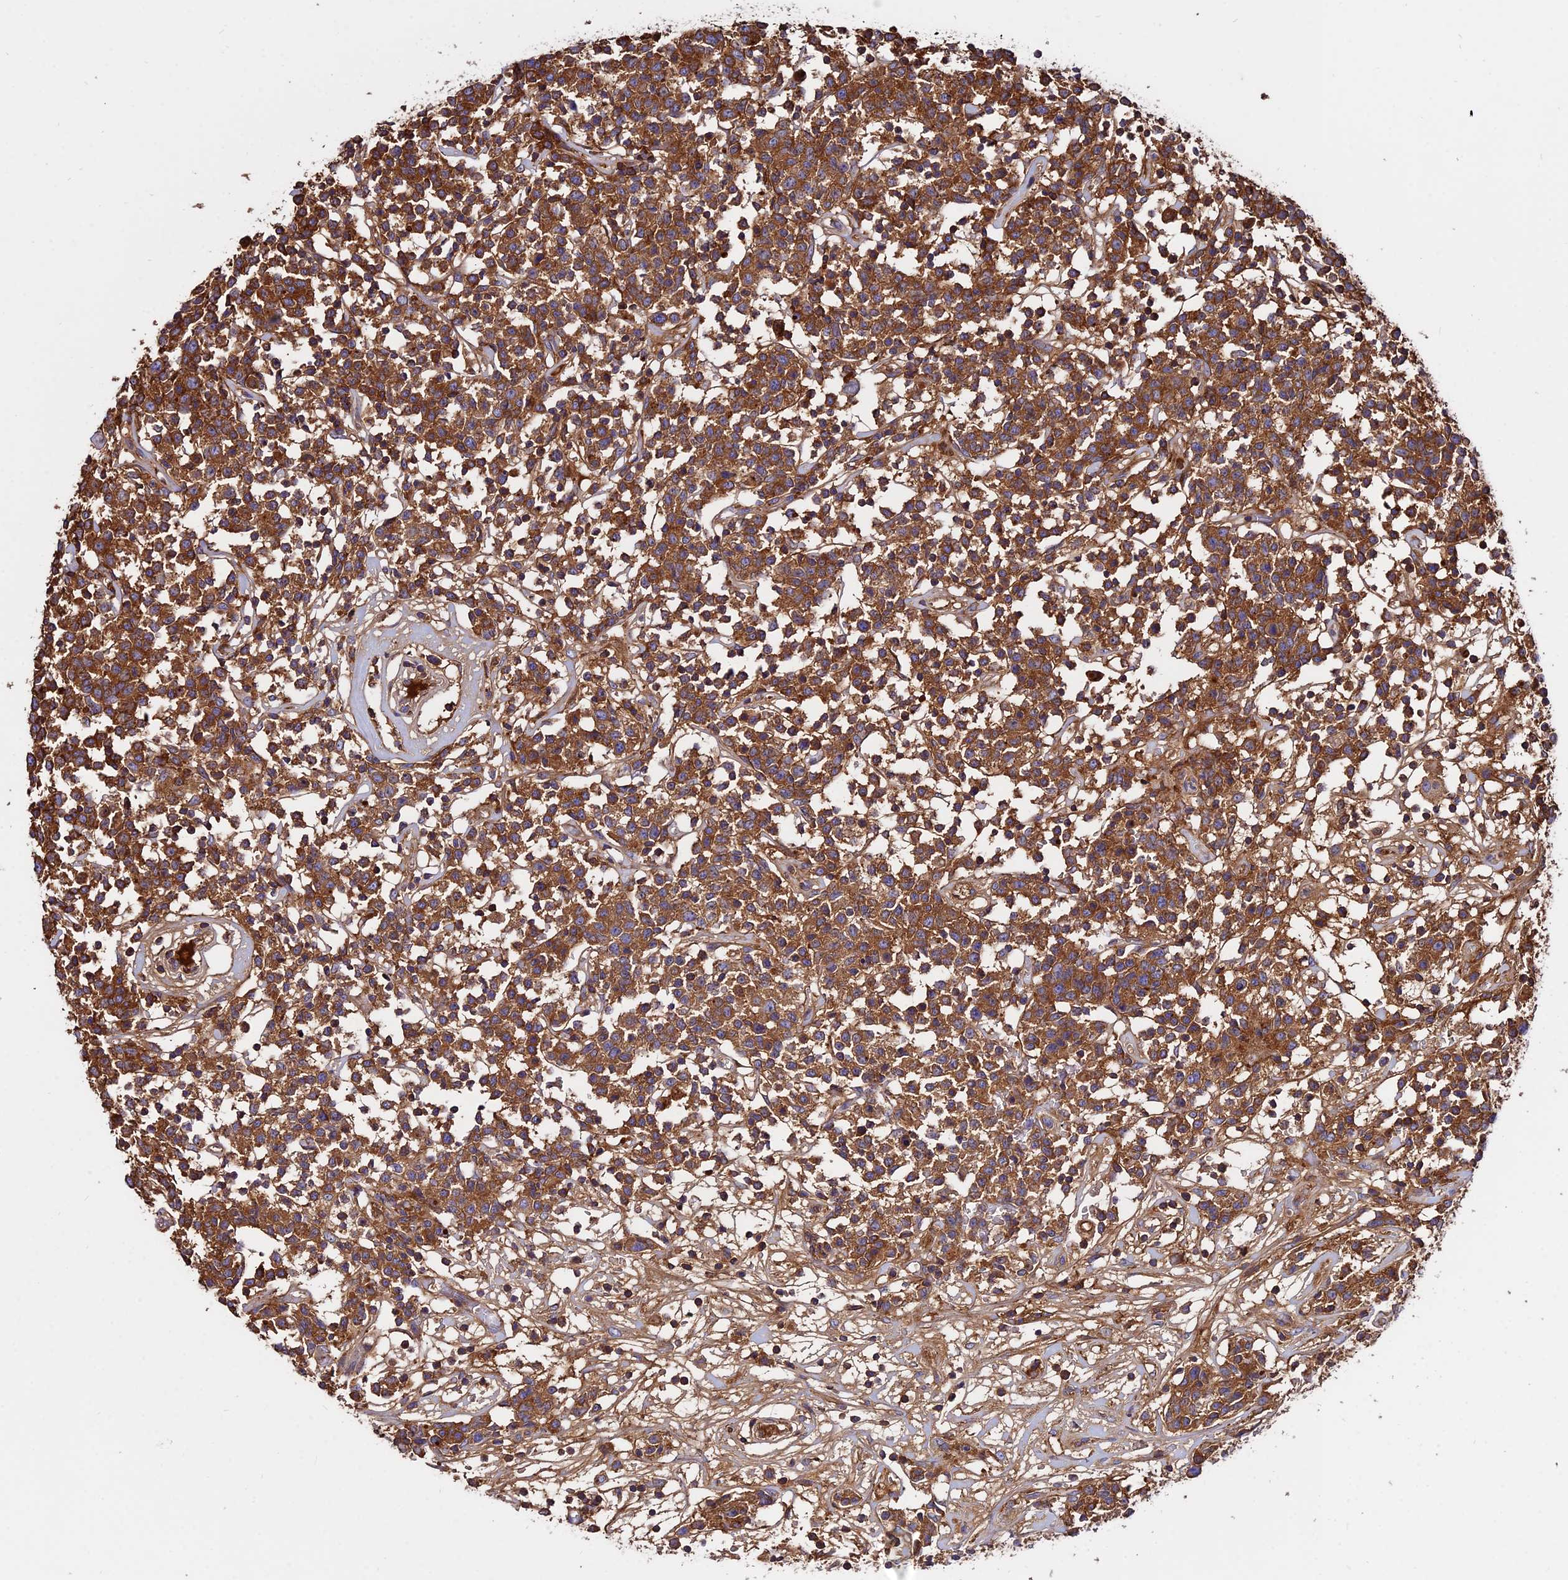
{"staining": {"intensity": "strong", "quantity": ">75%", "location": "cytoplasmic/membranous"}, "tissue": "lymphoma", "cell_type": "Tumor cells", "image_type": "cancer", "snomed": [{"axis": "morphology", "description": "Malignant lymphoma, non-Hodgkin's type, Low grade"}, {"axis": "topography", "description": "Small intestine"}], "caption": "Immunohistochemistry of human malignant lymphoma, non-Hodgkin's type (low-grade) exhibits high levels of strong cytoplasmic/membranous staining in about >75% of tumor cells.", "gene": "PYM1", "patient": {"sex": "female", "age": 59}}